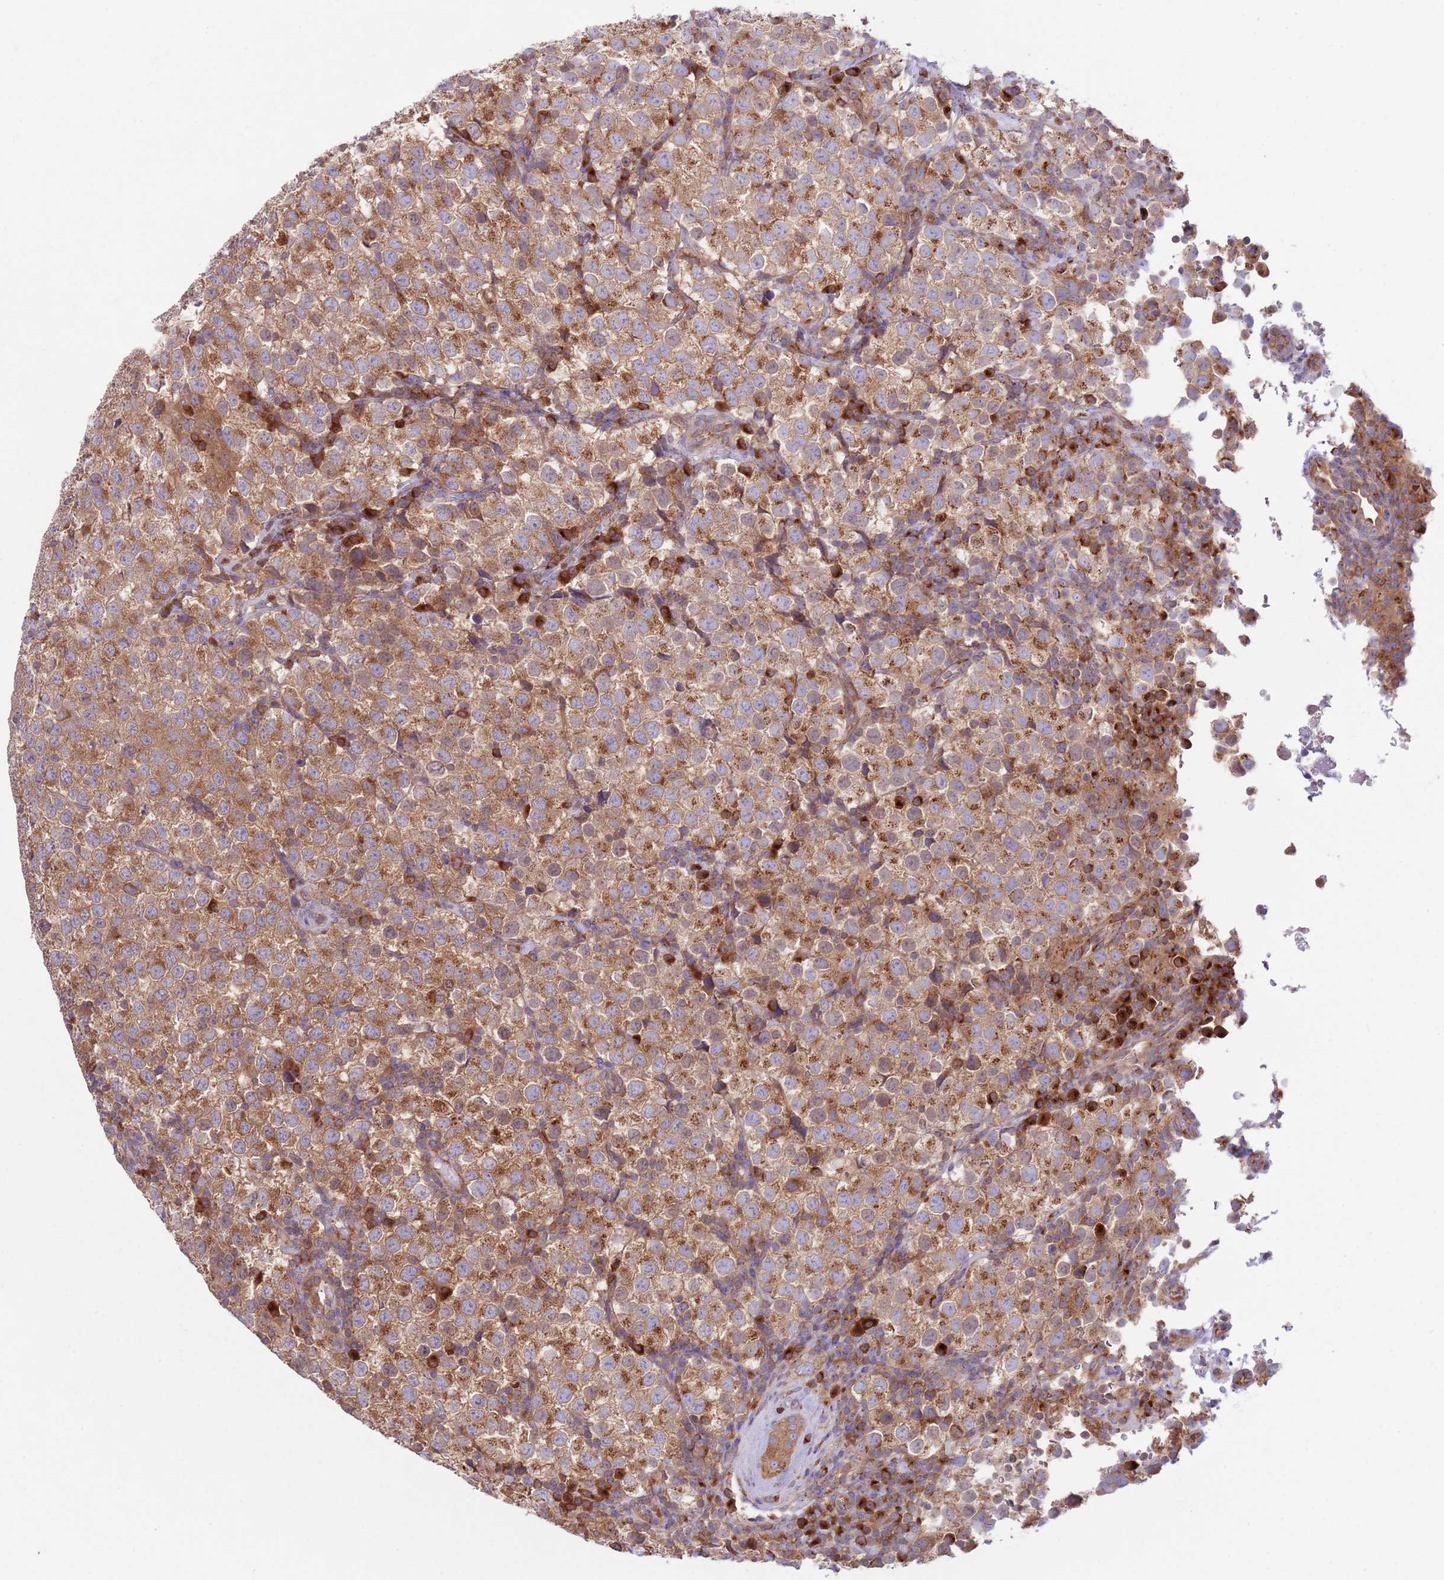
{"staining": {"intensity": "moderate", "quantity": ">75%", "location": "cytoplasmic/membranous"}, "tissue": "testis cancer", "cell_type": "Tumor cells", "image_type": "cancer", "snomed": [{"axis": "morphology", "description": "Seminoma, NOS"}, {"axis": "topography", "description": "Testis"}], "caption": "A medium amount of moderate cytoplasmic/membranous staining is identified in approximately >75% of tumor cells in testis seminoma tissue.", "gene": "COPE", "patient": {"sex": "male", "age": 34}}